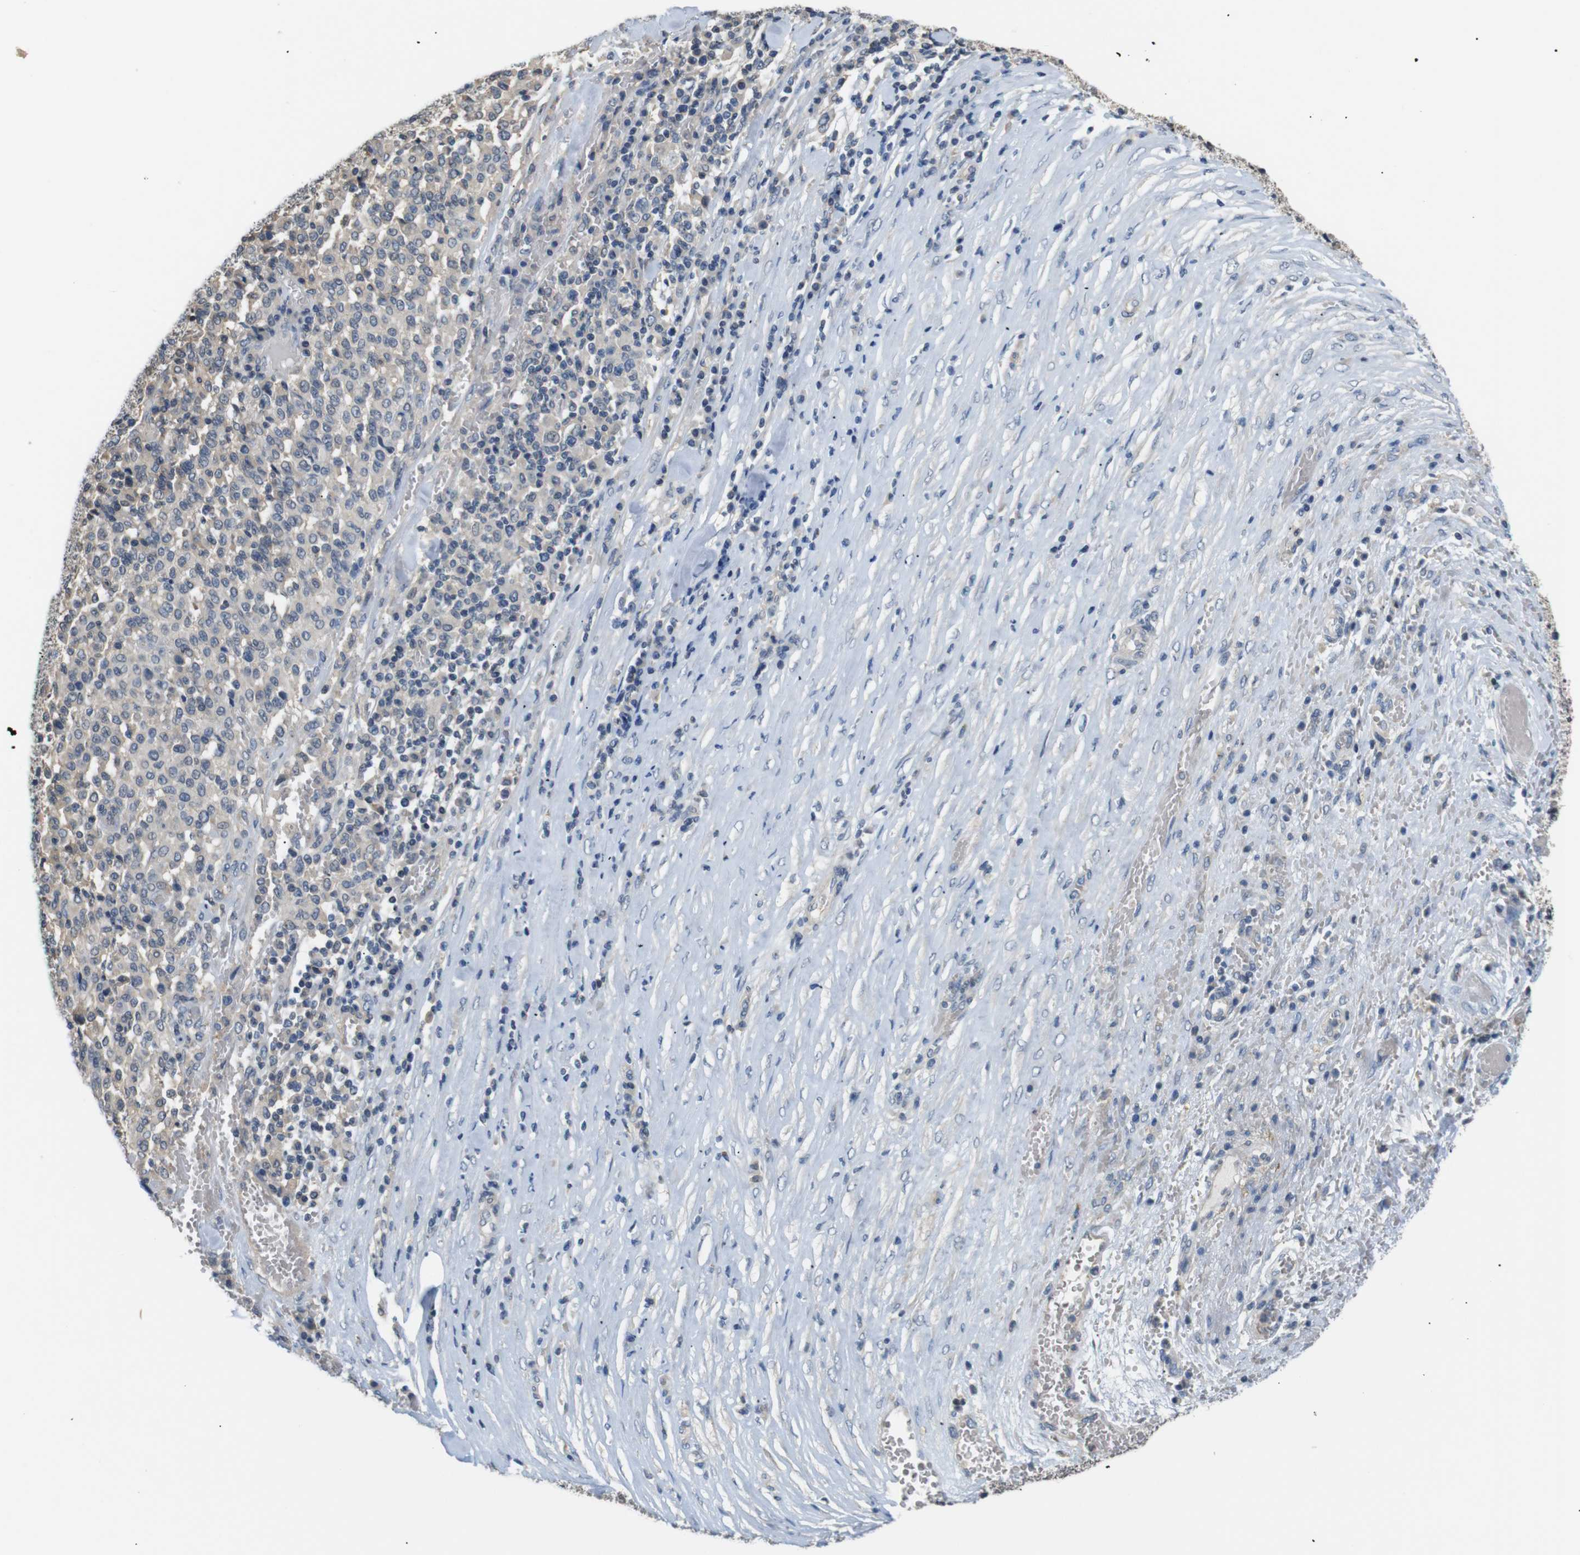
{"staining": {"intensity": "negative", "quantity": "none", "location": "none"}, "tissue": "melanoma", "cell_type": "Tumor cells", "image_type": "cancer", "snomed": [{"axis": "morphology", "description": "Malignant melanoma, Metastatic site"}, {"axis": "topography", "description": "Pancreas"}], "caption": "Micrograph shows no significant protein expression in tumor cells of melanoma.", "gene": "SFN", "patient": {"sex": "female", "age": 30}}